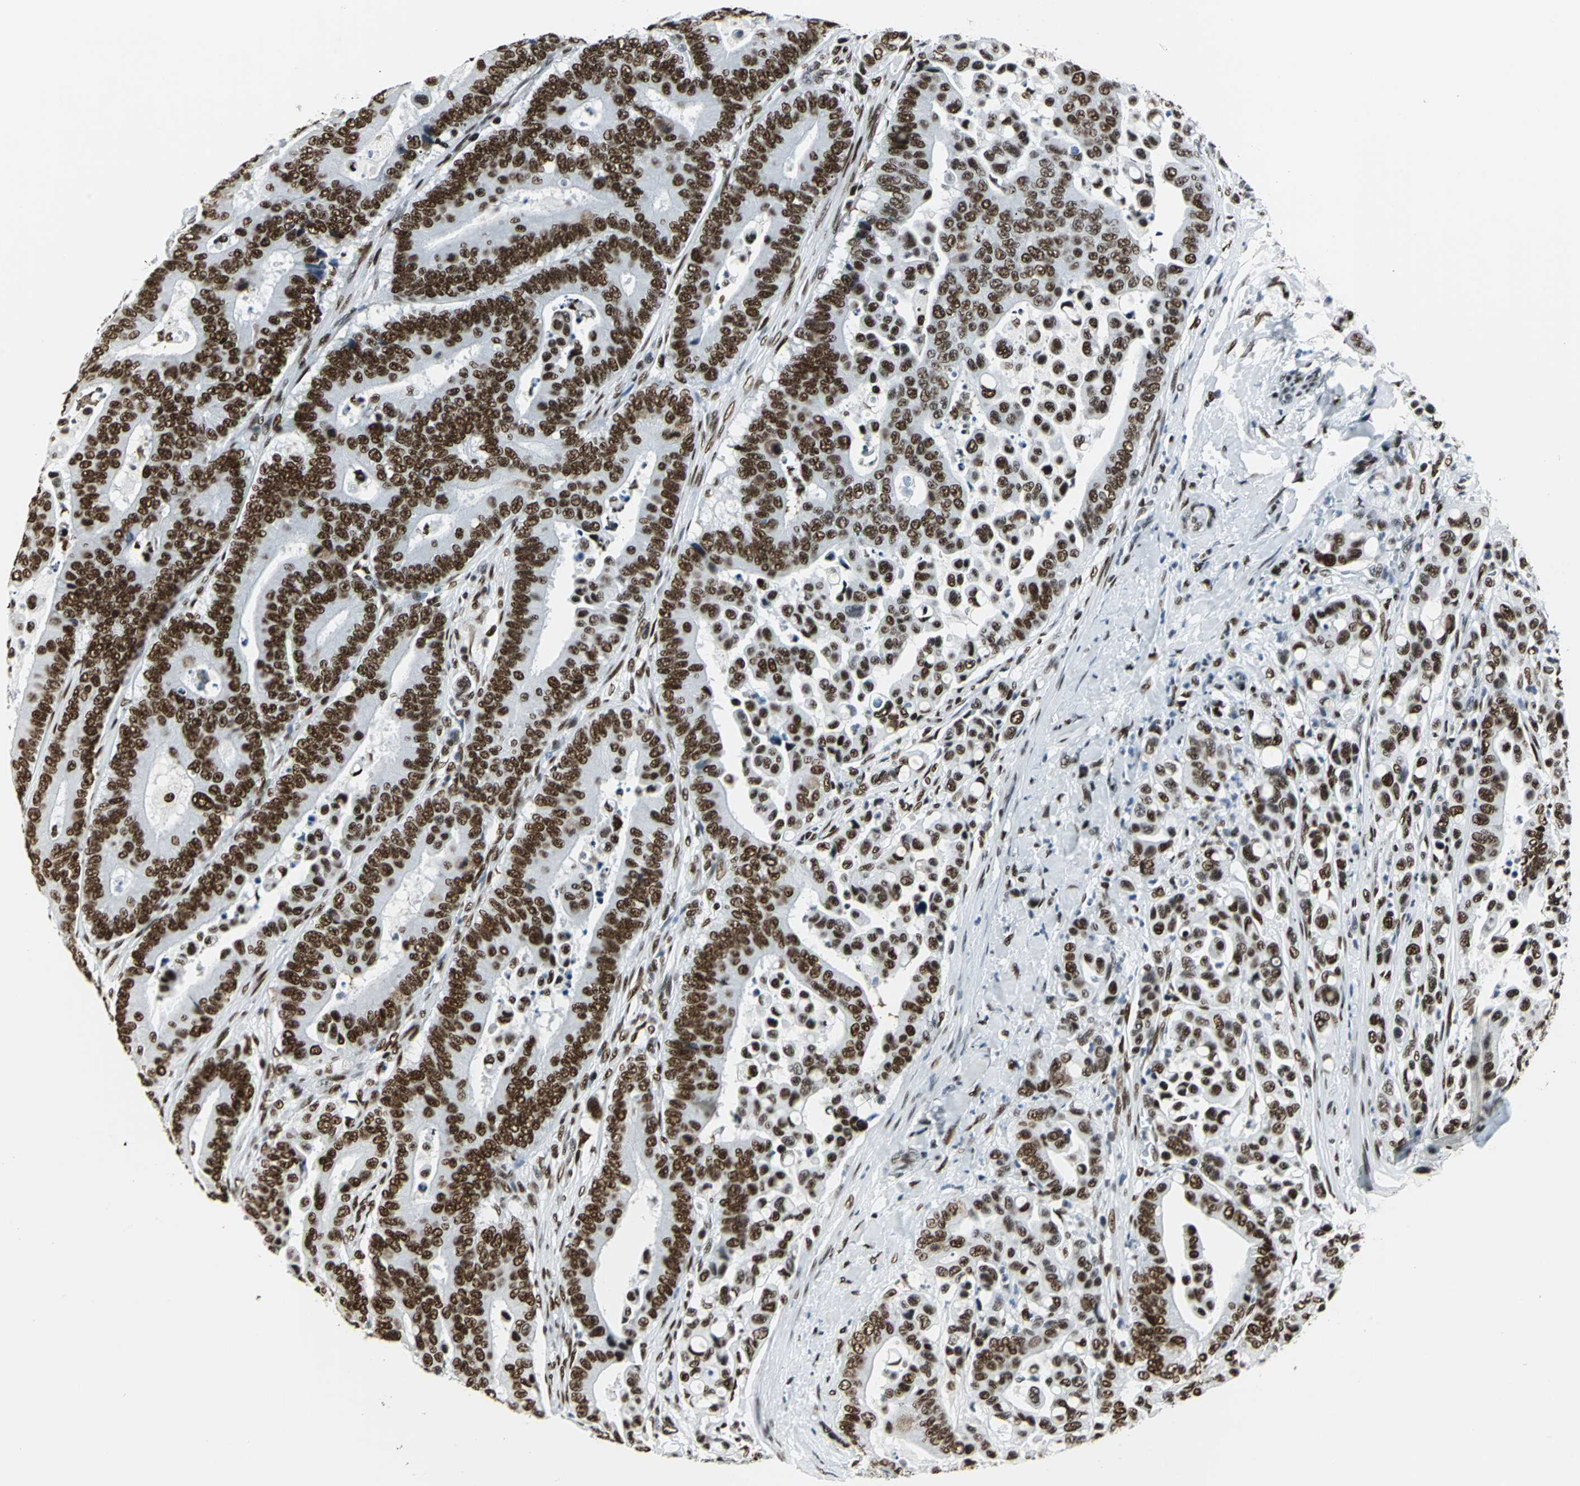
{"staining": {"intensity": "strong", "quantity": ">75%", "location": "nuclear"}, "tissue": "colorectal cancer", "cell_type": "Tumor cells", "image_type": "cancer", "snomed": [{"axis": "morphology", "description": "Normal tissue, NOS"}, {"axis": "morphology", "description": "Adenocarcinoma, NOS"}, {"axis": "topography", "description": "Colon"}], "caption": "DAB immunohistochemical staining of human colorectal cancer displays strong nuclear protein staining in approximately >75% of tumor cells. (brown staining indicates protein expression, while blue staining denotes nuclei).", "gene": "HDAC2", "patient": {"sex": "male", "age": 82}}